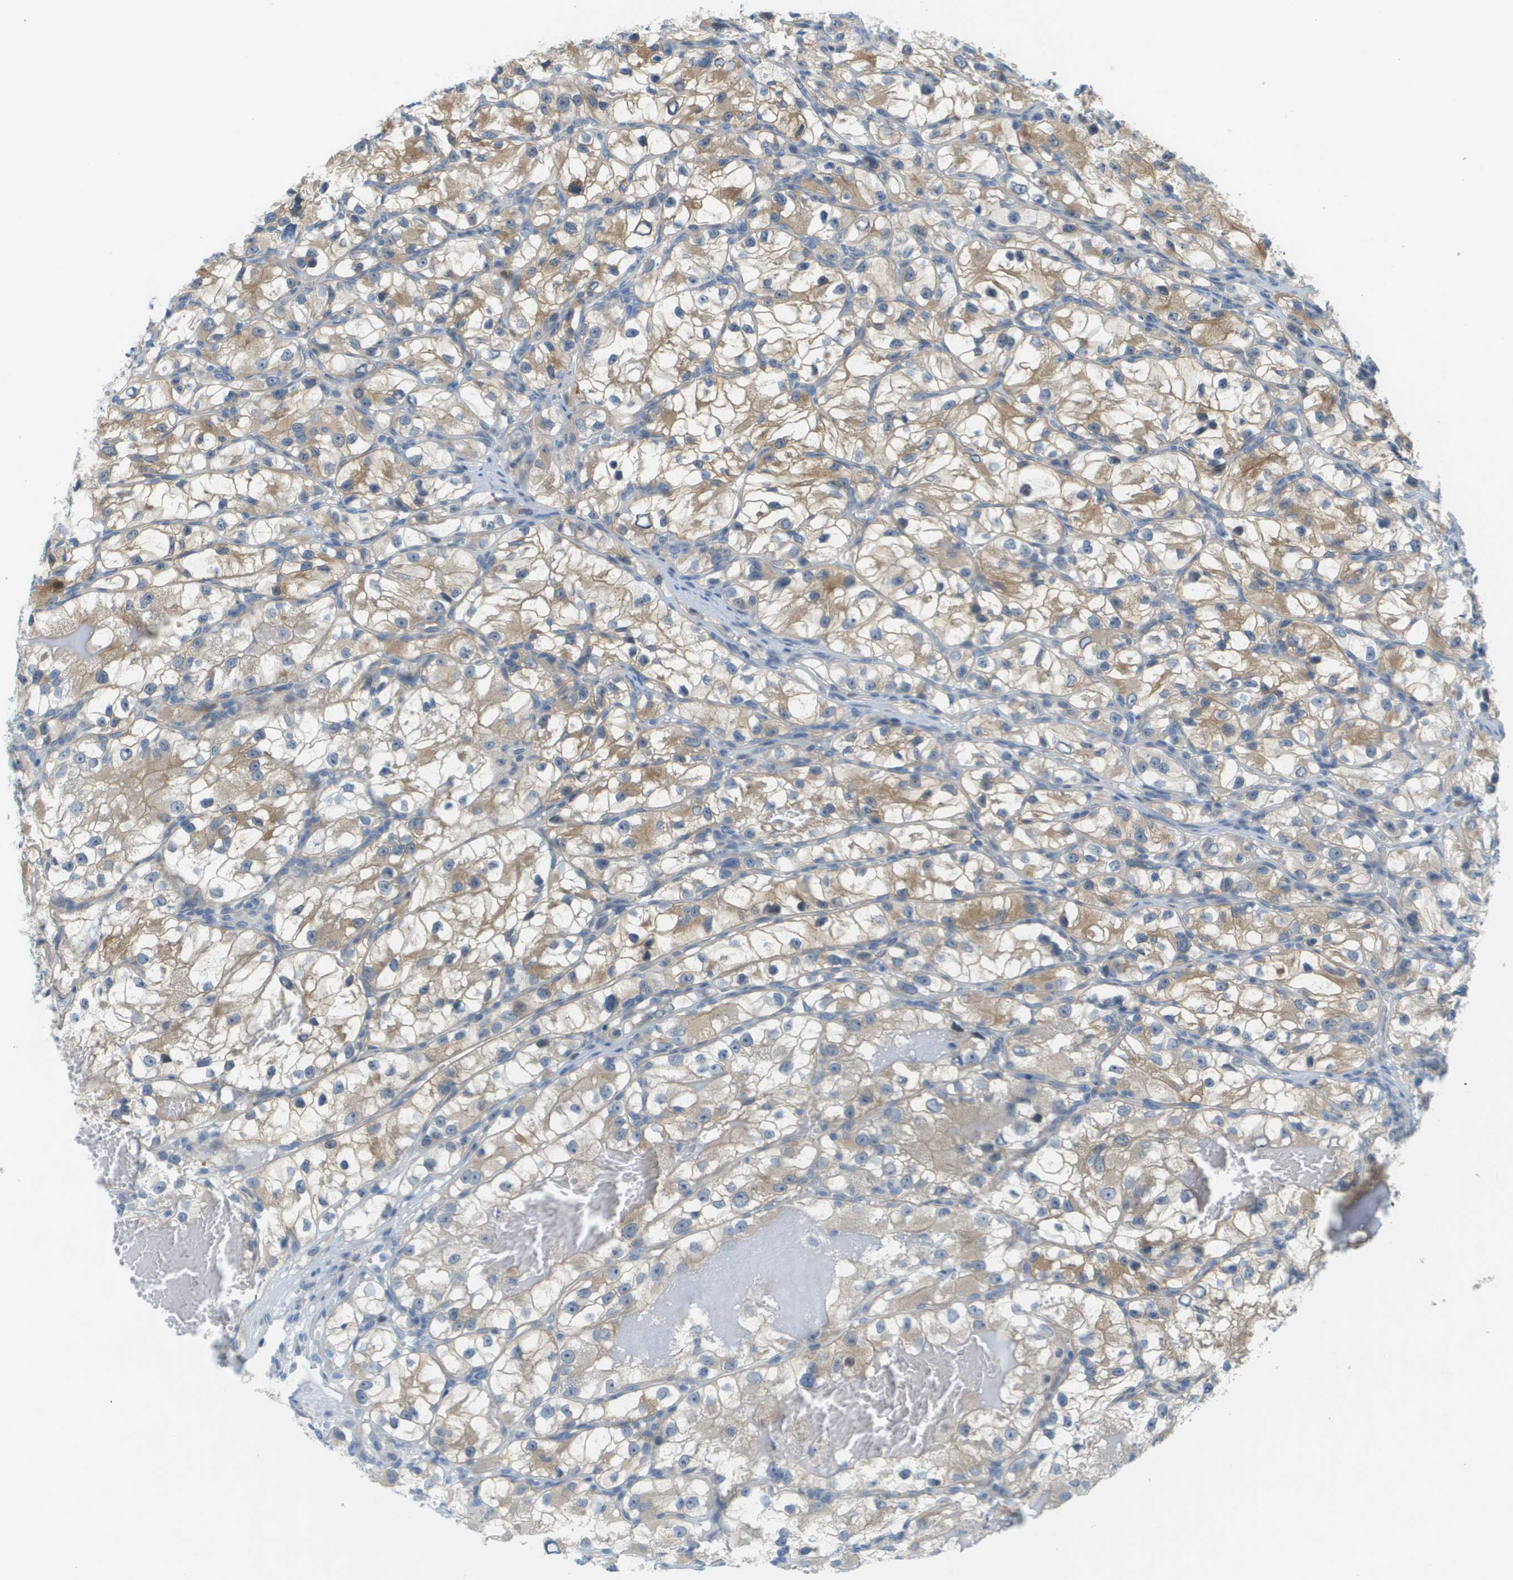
{"staining": {"intensity": "weak", "quantity": "<25%", "location": "cytoplasmic/membranous"}, "tissue": "renal cancer", "cell_type": "Tumor cells", "image_type": "cancer", "snomed": [{"axis": "morphology", "description": "Adenocarcinoma, NOS"}, {"axis": "topography", "description": "Kidney"}], "caption": "A high-resolution histopathology image shows IHC staining of renal cancer (adenocarcinoma), which exhibits no significant positivity in tumor cells. Nuclei are stained in blue.", "gene": "CUL9", "patient": {"sex": "female", "age": 57}}